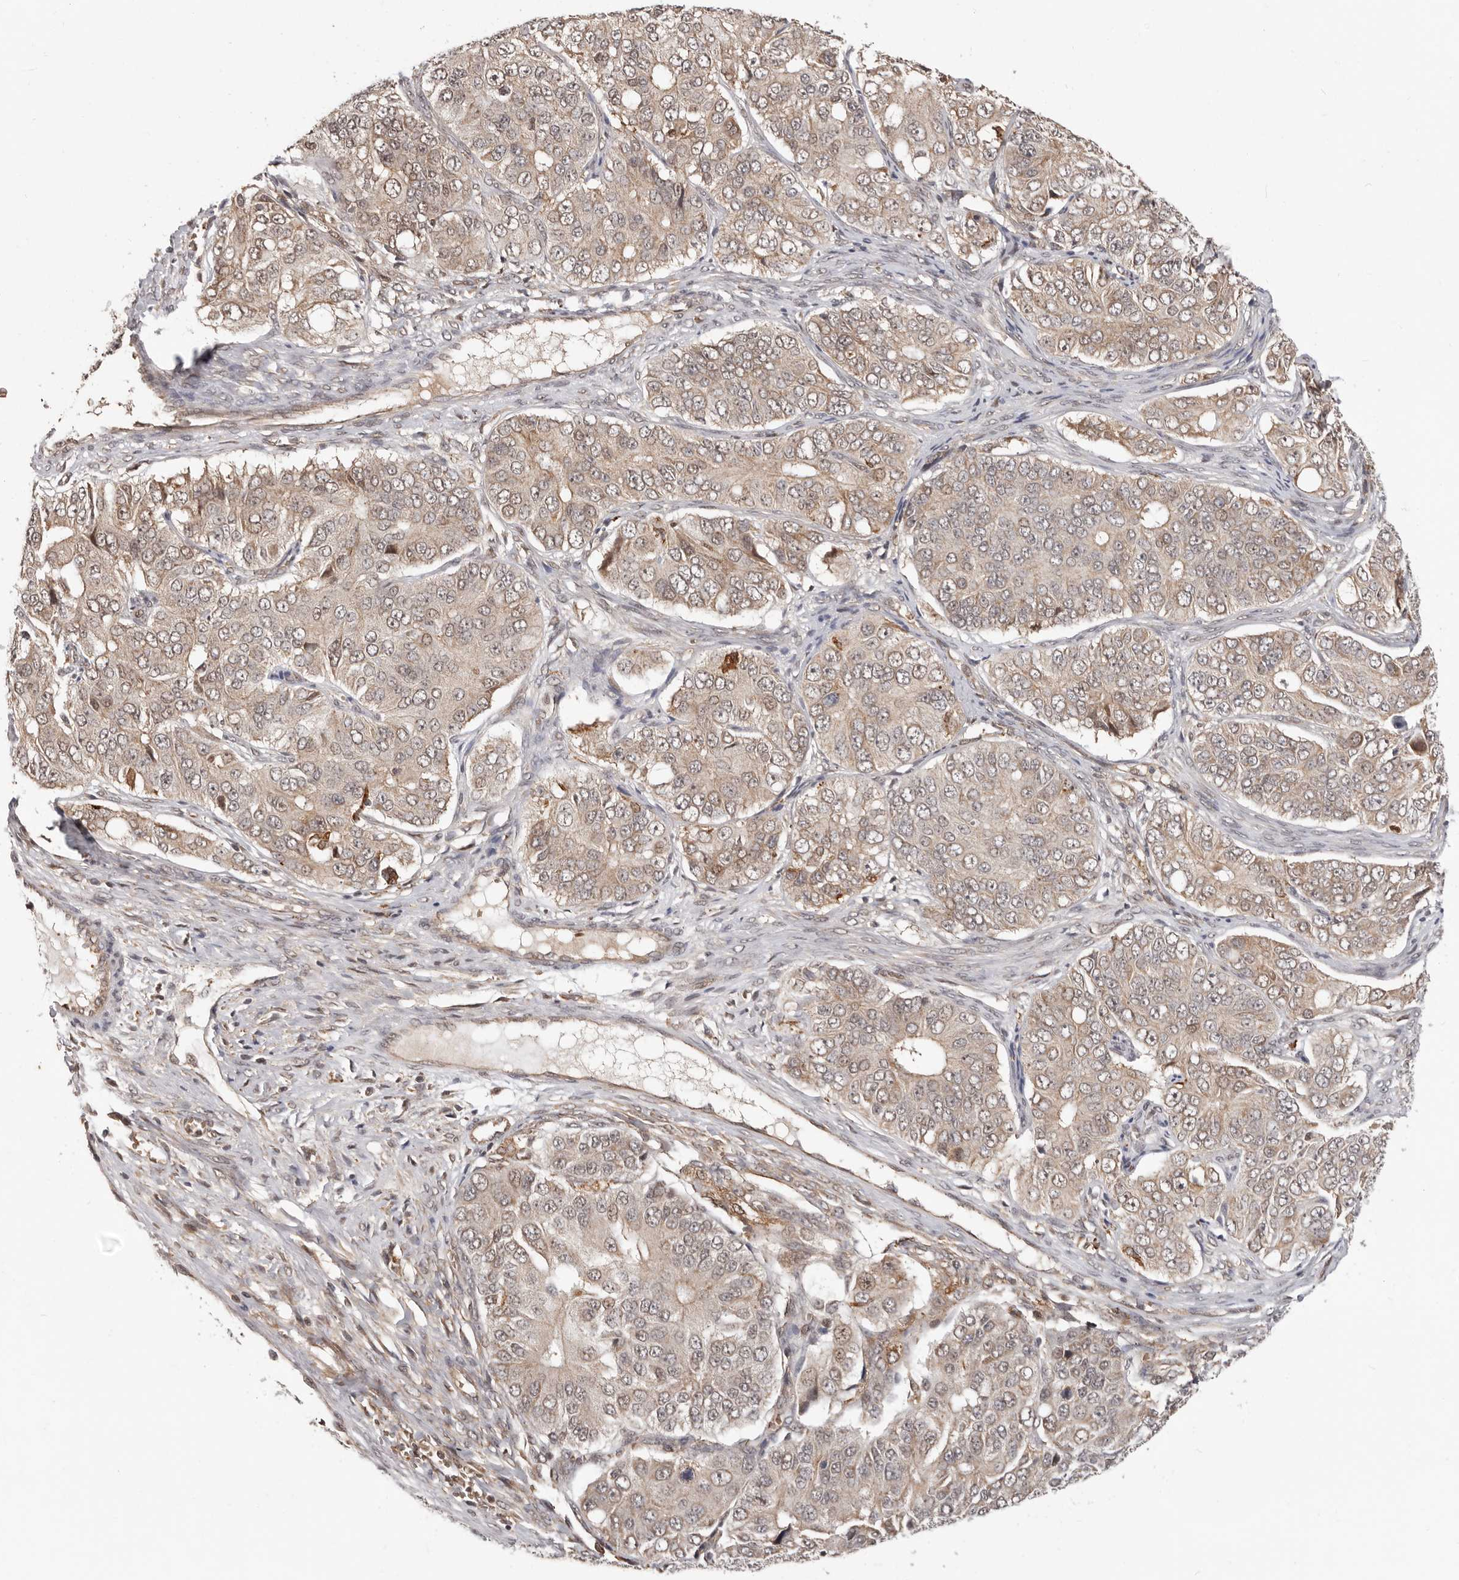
{"staining": {"intensity": "weak", "quantity": ">75%", "location": "cytoplasmic/membranous"}, "tissue": "ovarian cancer", "cell_type": "Tumor cells", "image_type": "cancer", "snomed": [{"axis": "morphology", "description": "Carcinoma, endometroid"}, {"axis": "topography", "description": "Ovary"}], "caption": "Tumor cells demonstrate low levels of weak cytoplasmic/membranous expression in approximately >75% of cells in ovarian endometroid carcinoma. The protein of interest is stained brown, and the nuclei are stained in blue (DAB (3,3'-diaminobenzidine) IHC with brightfield microscopy, high magnification).", "gene": "NCOA3", "patient": {"sex": "female", "age": 51}}